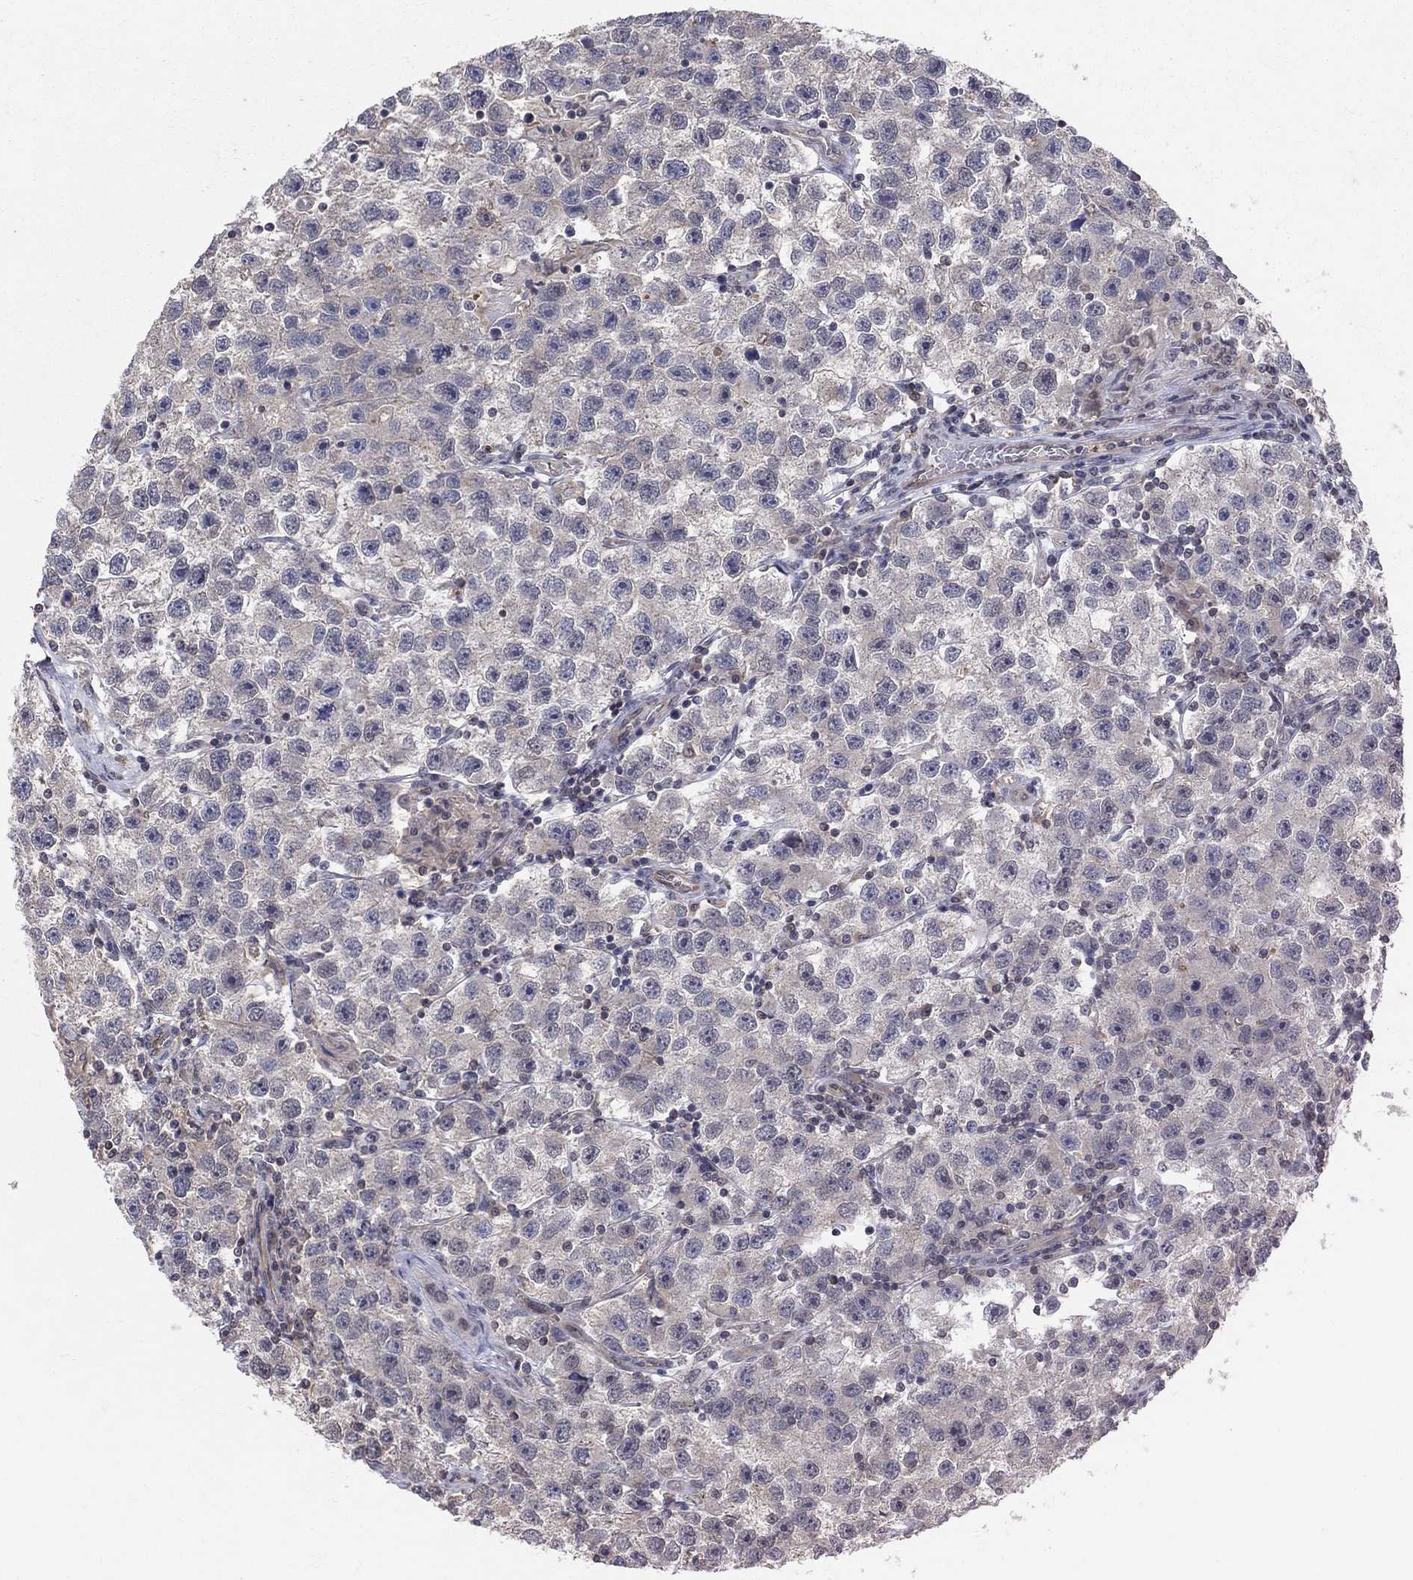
{"staining": {"intensity": "negative", "quantity": "none", "location": "none"}, "tissue": "testis cancer", "cell_type": "Tumor cells", "image_type": "cancer", "snomed": [{"axis": "morphology", "description": "Seminoma, NOS"}, {"axis": "topography", "description": "Testis"}], "caption": "DAB (3,3'-diaminobenzidine) immunohistochemical staining of human testis seminoma displays no significant positivity in tumor cells.", "gene": "GMPR2", "patient": {"sex": "male", "age": 26}}